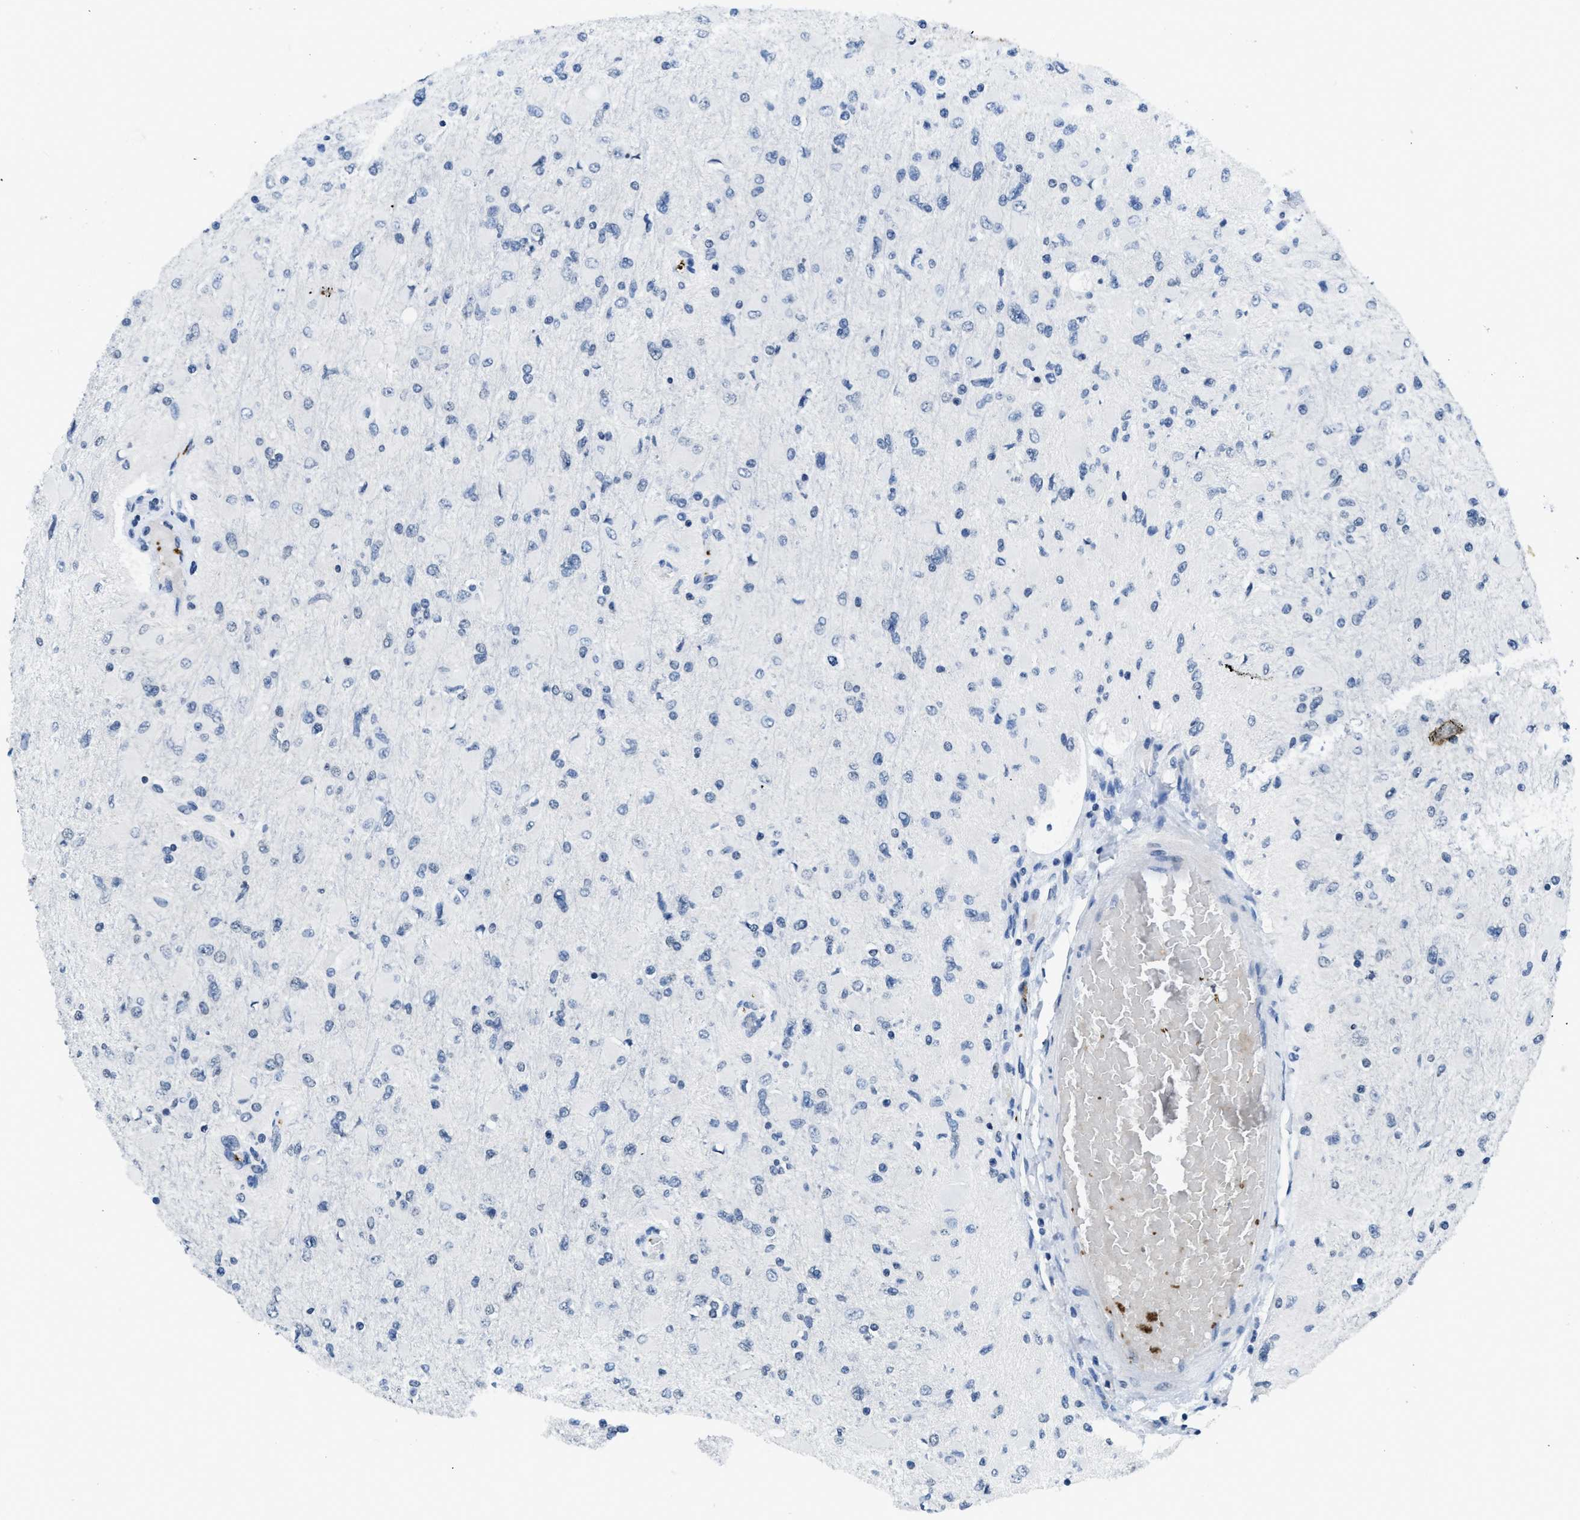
{"staining": {"intensity": "negative", "quantity": "none", "location": "none"}, "tissue": "glioma", "cell_type": "Tumor cells", "image_type": "cancer", "snomed": [{"axis": "morphology", "description": "Glioma, malignant, High grade"}, {"axis": "topography", "description": "Cerebral cortex"}], "caption": "High power microscopy histopathology image of an immunohistochemistry (IHC) photomicrograph of glioma, revealing no significant expression in tumor cells.", "gene": "ITGA2B", "patient": {"sex": "female", "age": 36}}